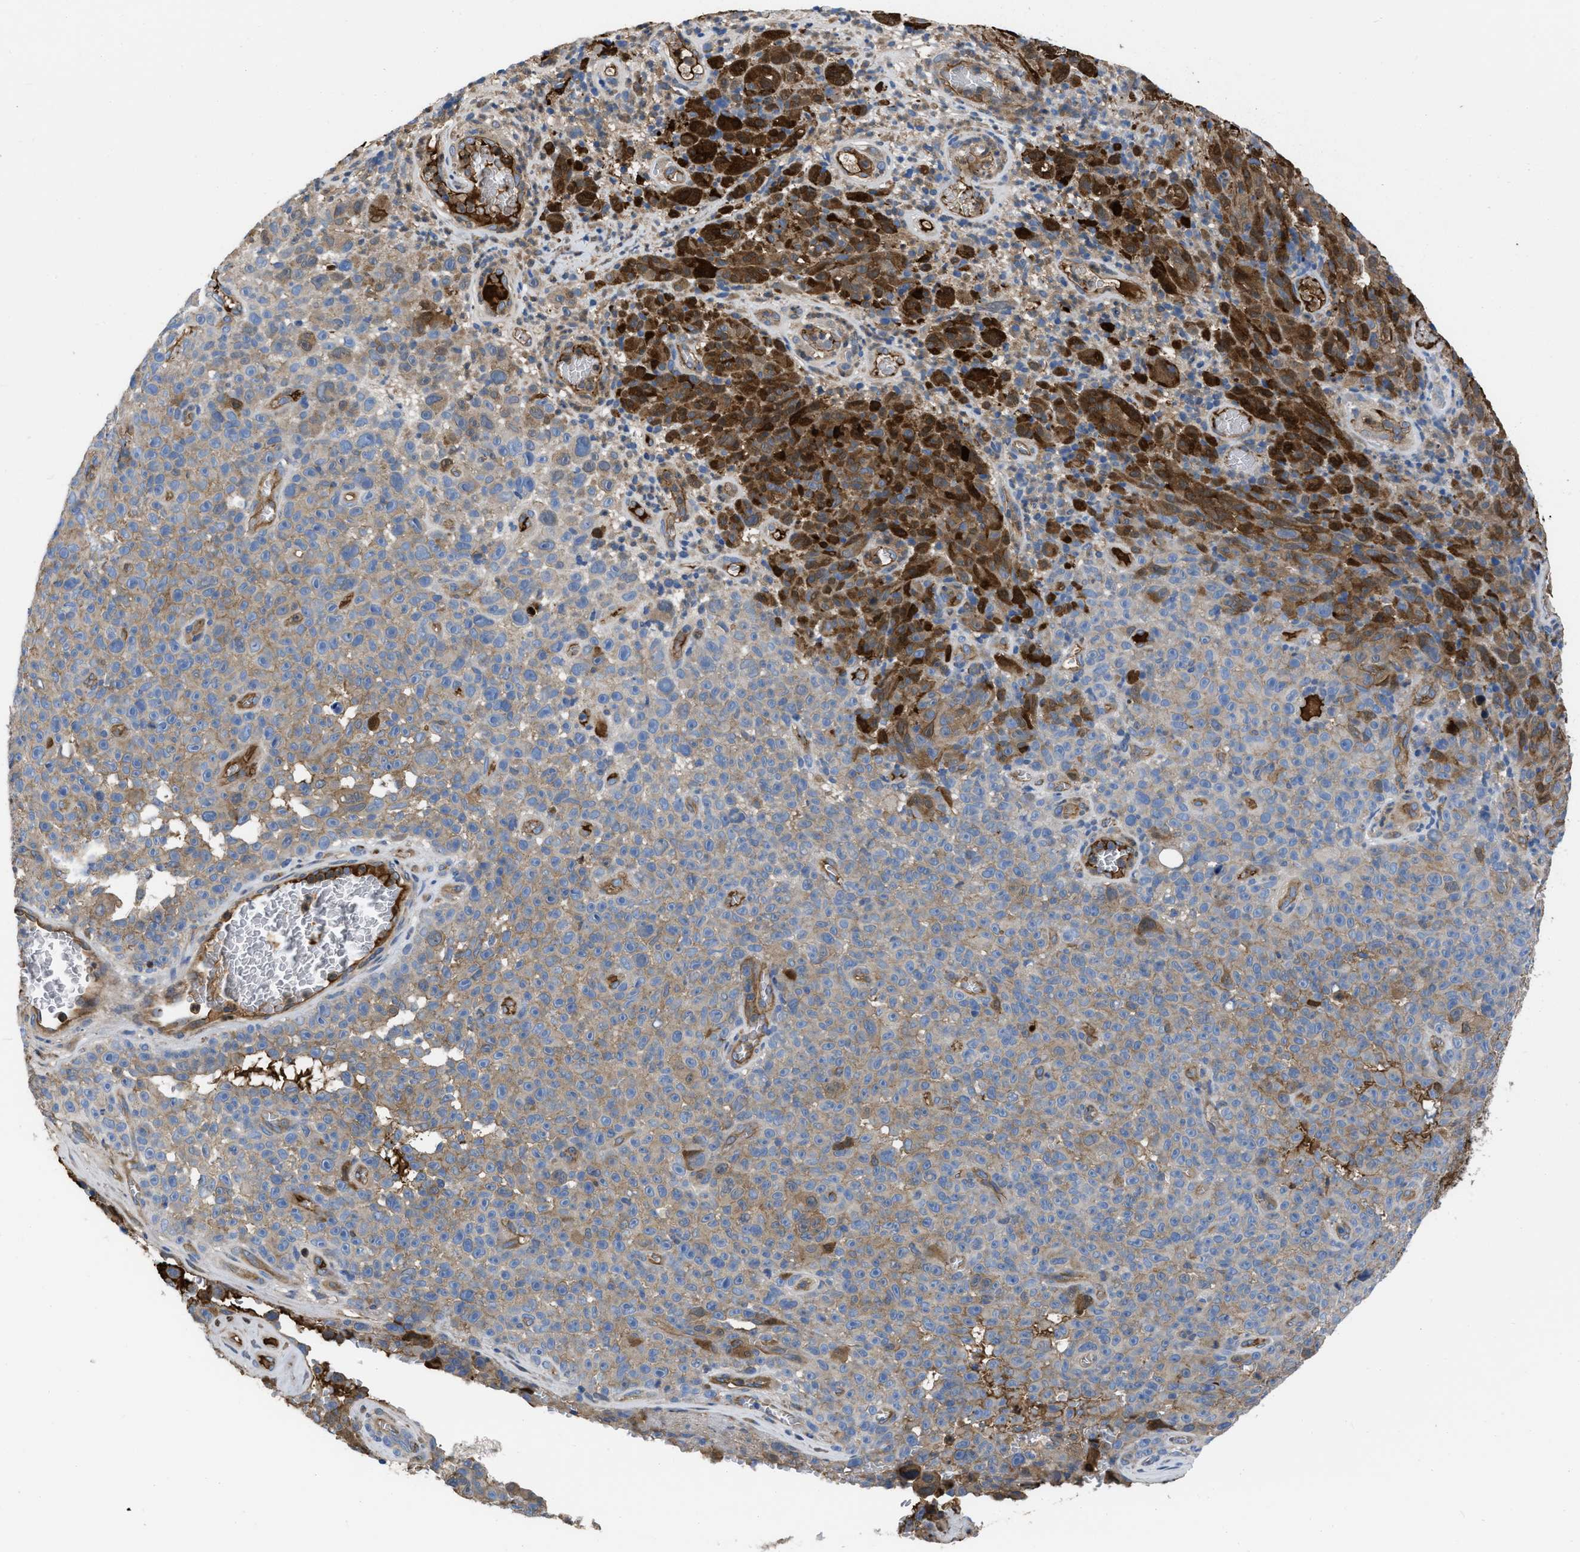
{"staining": {"intensity": "moderate", "quantity": "25%-75%", "location": "cytoplasmic/membranous"}, "tissue": "melanoma", "cell_type": "Tumor cells", "image_type": "cancer", "snomed": [{"axis": "morphology", "description": "Malignant melanoma, NOS"}, {"axis": "topography", "description": "Skin"}], "caption": "Moderate cytoplasmic/membranous protein expression is appreciated in about 25%-75% of tumor cells in melanoma.", "gene": "TRIOBP", "patient": {"sex": "female", "age": 82}}